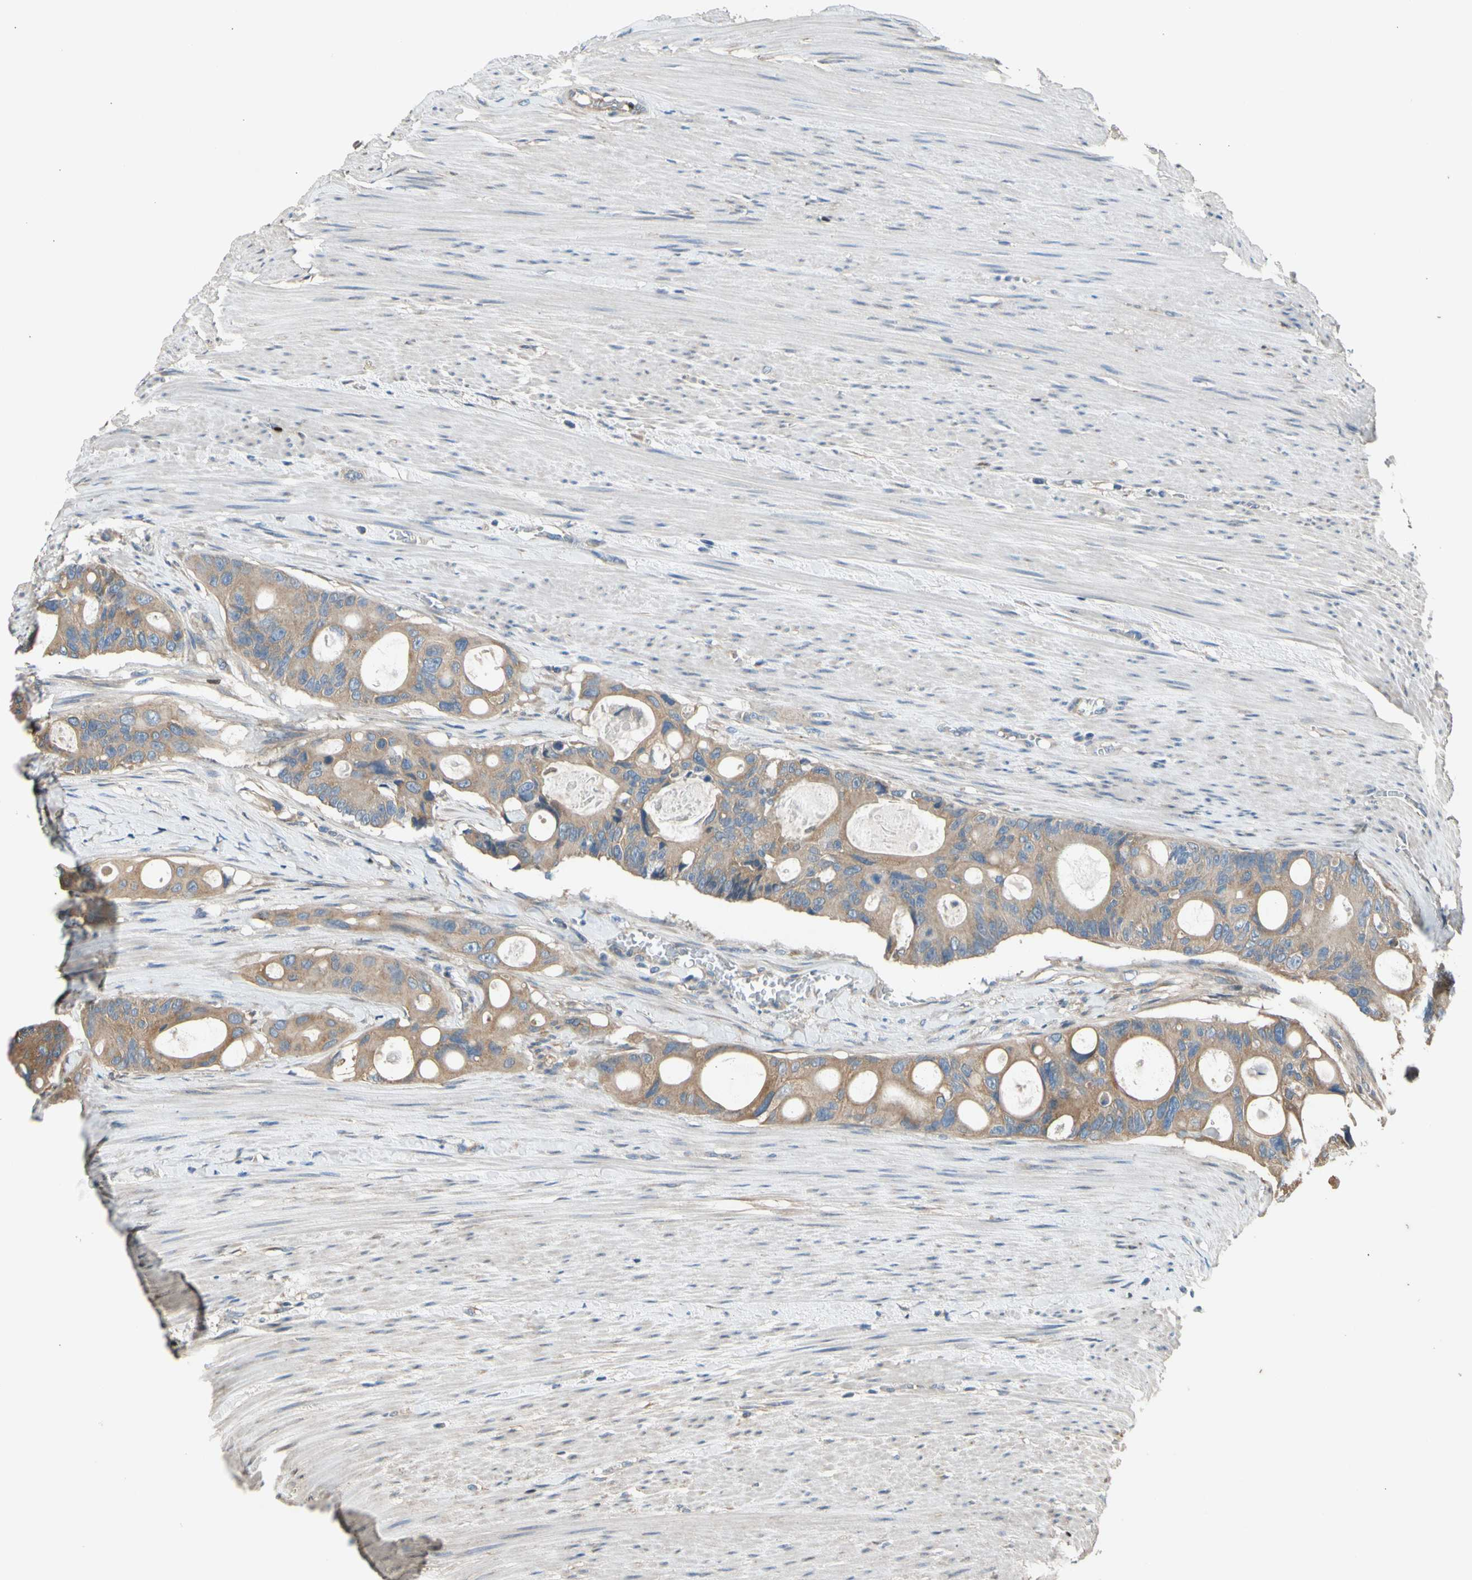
{"staining": {"intensity": "weak", "quantity": ">75%", "location": "cytoplasmic/membranous"}, "tissue": "colorectal cancer", "cell_type": "Tumor cells", "image_type": "cancer", "snomed": [{"axis": "morphology", "description": "Adenocarcinoma, NOS"}, {"axis": "topography", "description": "Colon"}], "caption": "Colorectal adenocarcinoma tissue reveals weak cytoplasmic/membranous staining in about >75% of tumor cells, visualized by immunohistochemistry. (brown staining indicates protein expression, while blue staining denotes nuclei).", "gene": "TBX21", "patient": {"sex": "female", "age": 57}}